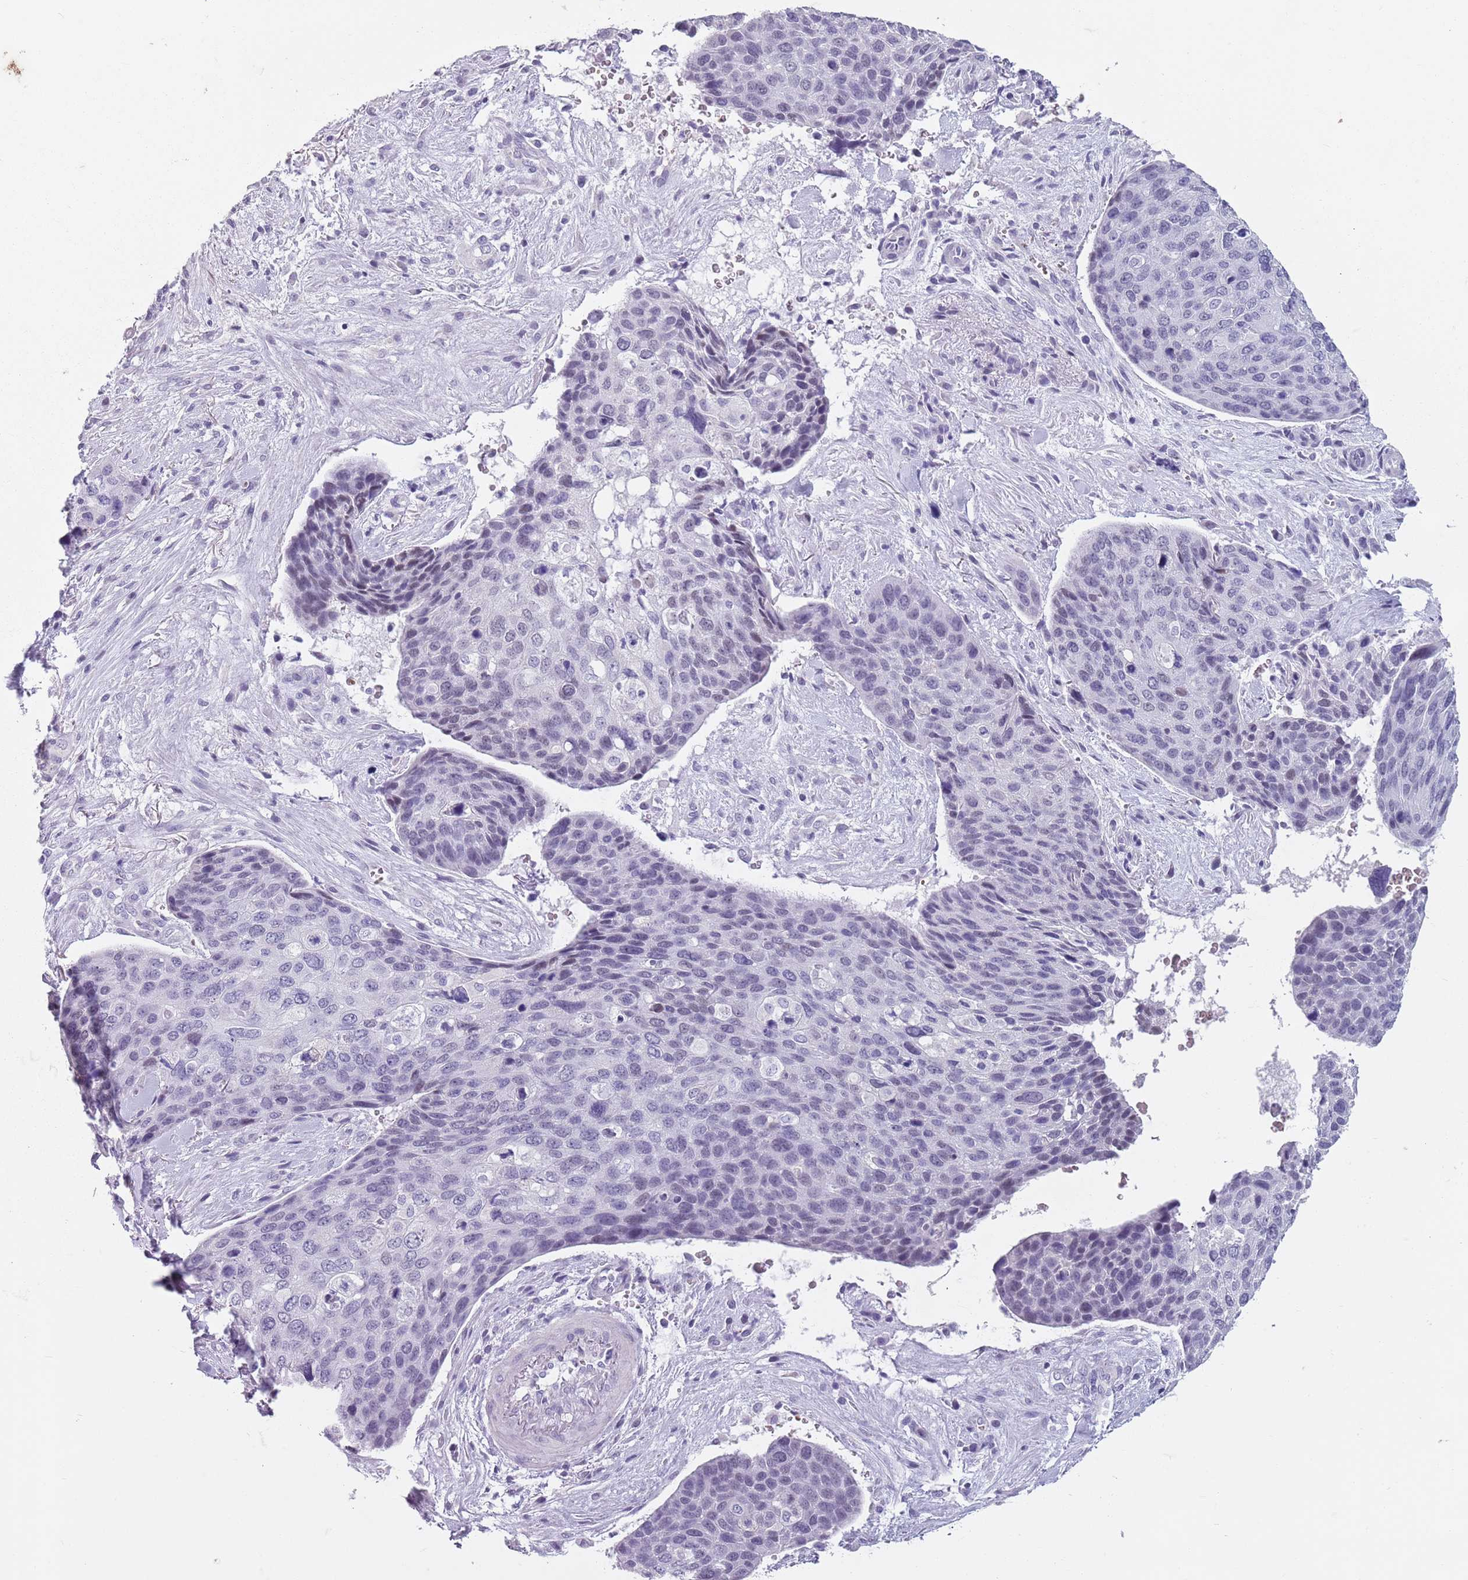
{"staining": {"intensity": "negative", "quantity": "none", "location": "none"}, "tissue": "skin cancer", "cell_type": "Tumor cells", "image_type": "cancer", "snomed": [{"axis": "morphology", "description": "Basal cell carcinoma"}, {"axis": "topography", "description": "Skin"}], "caption": "Tumor cells are negative for brown protein staining in skin cancer. (DAB IHC with hematoxylin counter stain).", "gene": "SPESP1", "patient": {"sex": "female", "age": 74}}